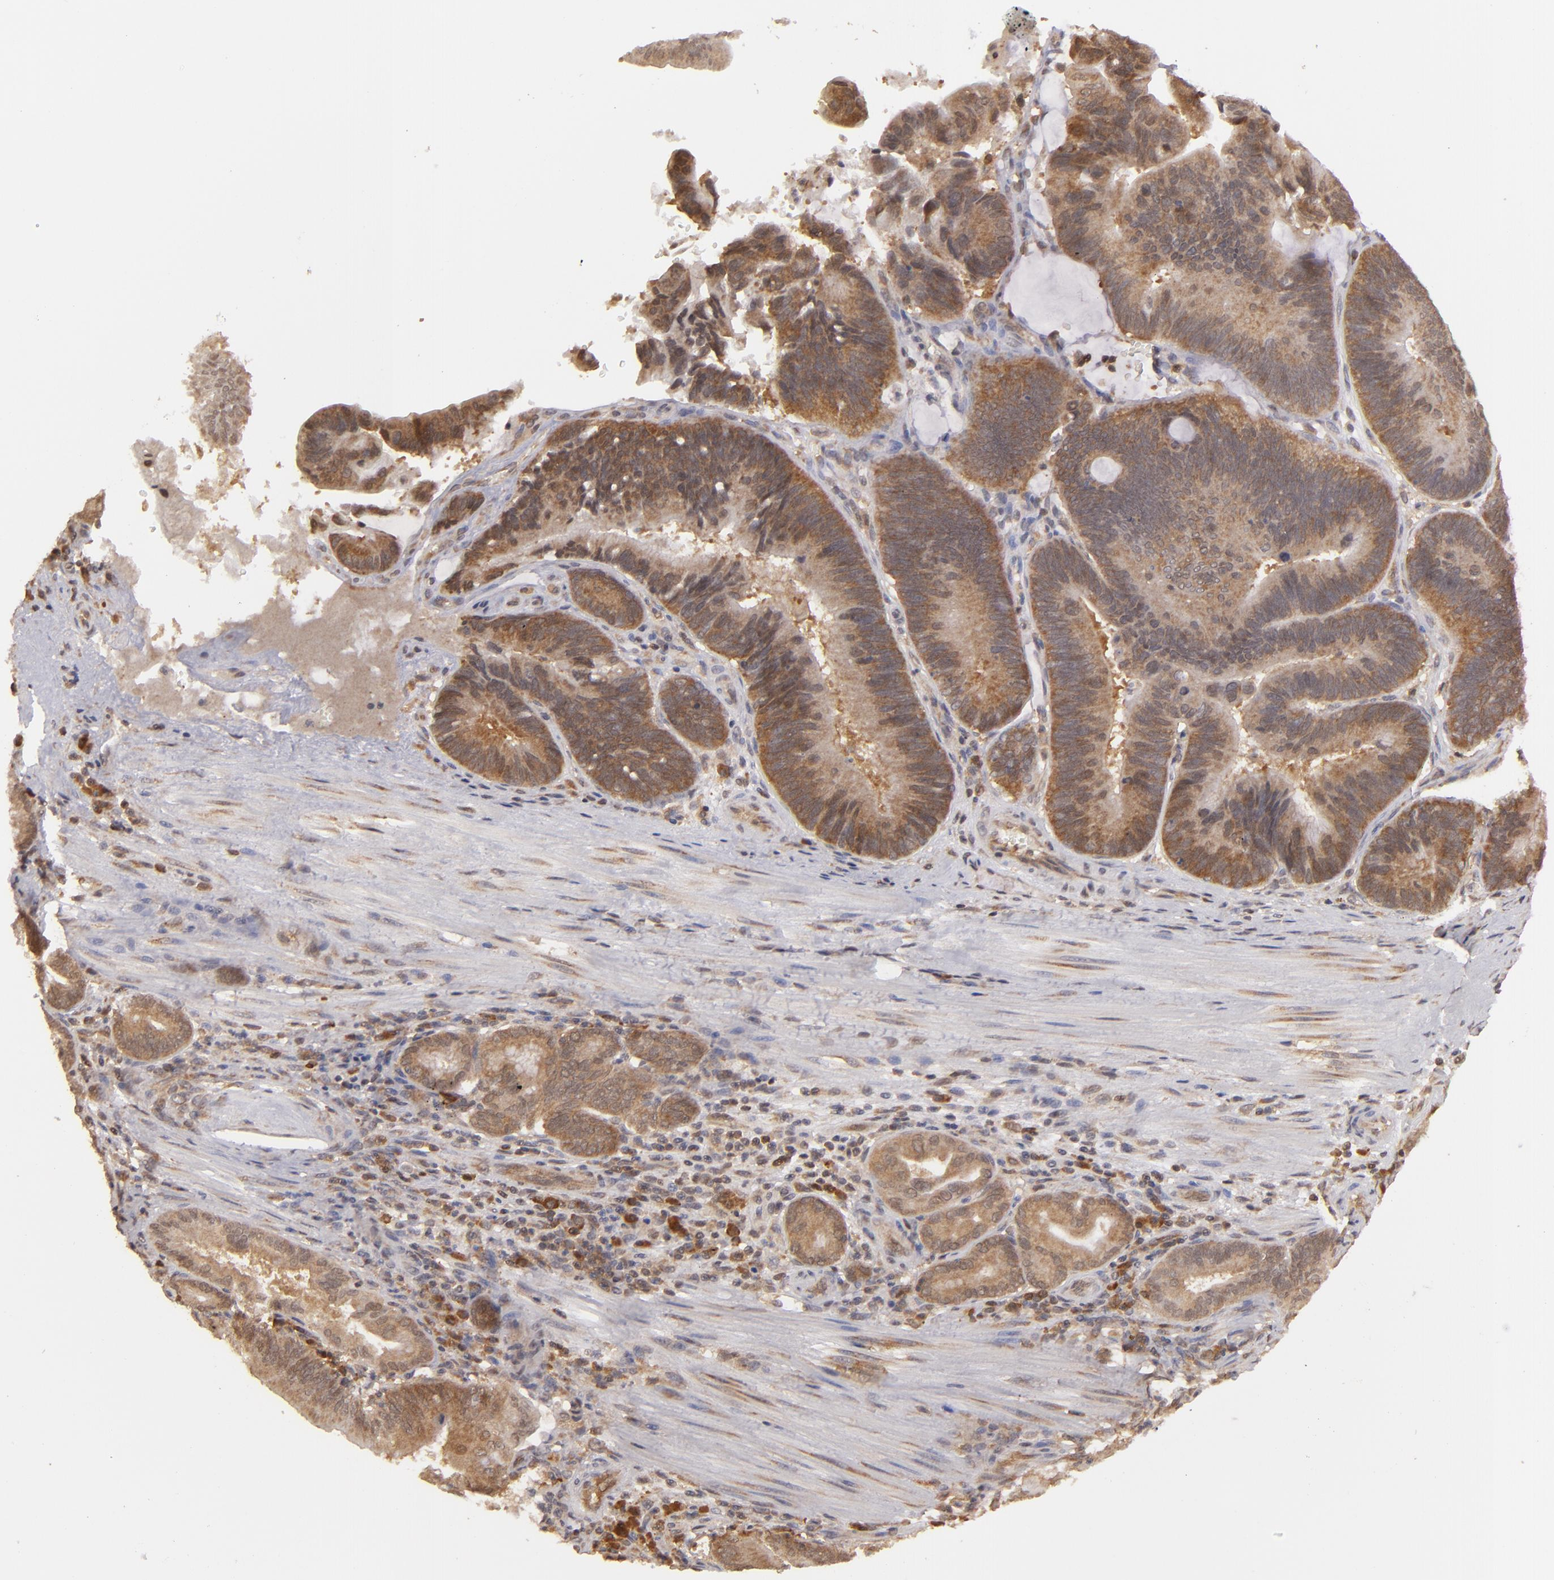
{"staining": {"intensity": "moderate", "quantity": ">75%", "location": "cytoplasmic/membranous"}, "tissue": "pancreatic cancer", "cell_type": "Tumor cells", "image_type": "cancer", "snomed": [{"axis": "morphology", "description": "Adenocarcinoma, NOS"}, {"axis": "topography", "description": "Pancreas"}], "caption": "Tumor cells show medium levels of moderate cytoplasmic/membranous expression in about >75% of cells in pancreatic adenocarcinoma.", "gene": "MAPK3", "patient": {"sex": "male", "age": 82}}